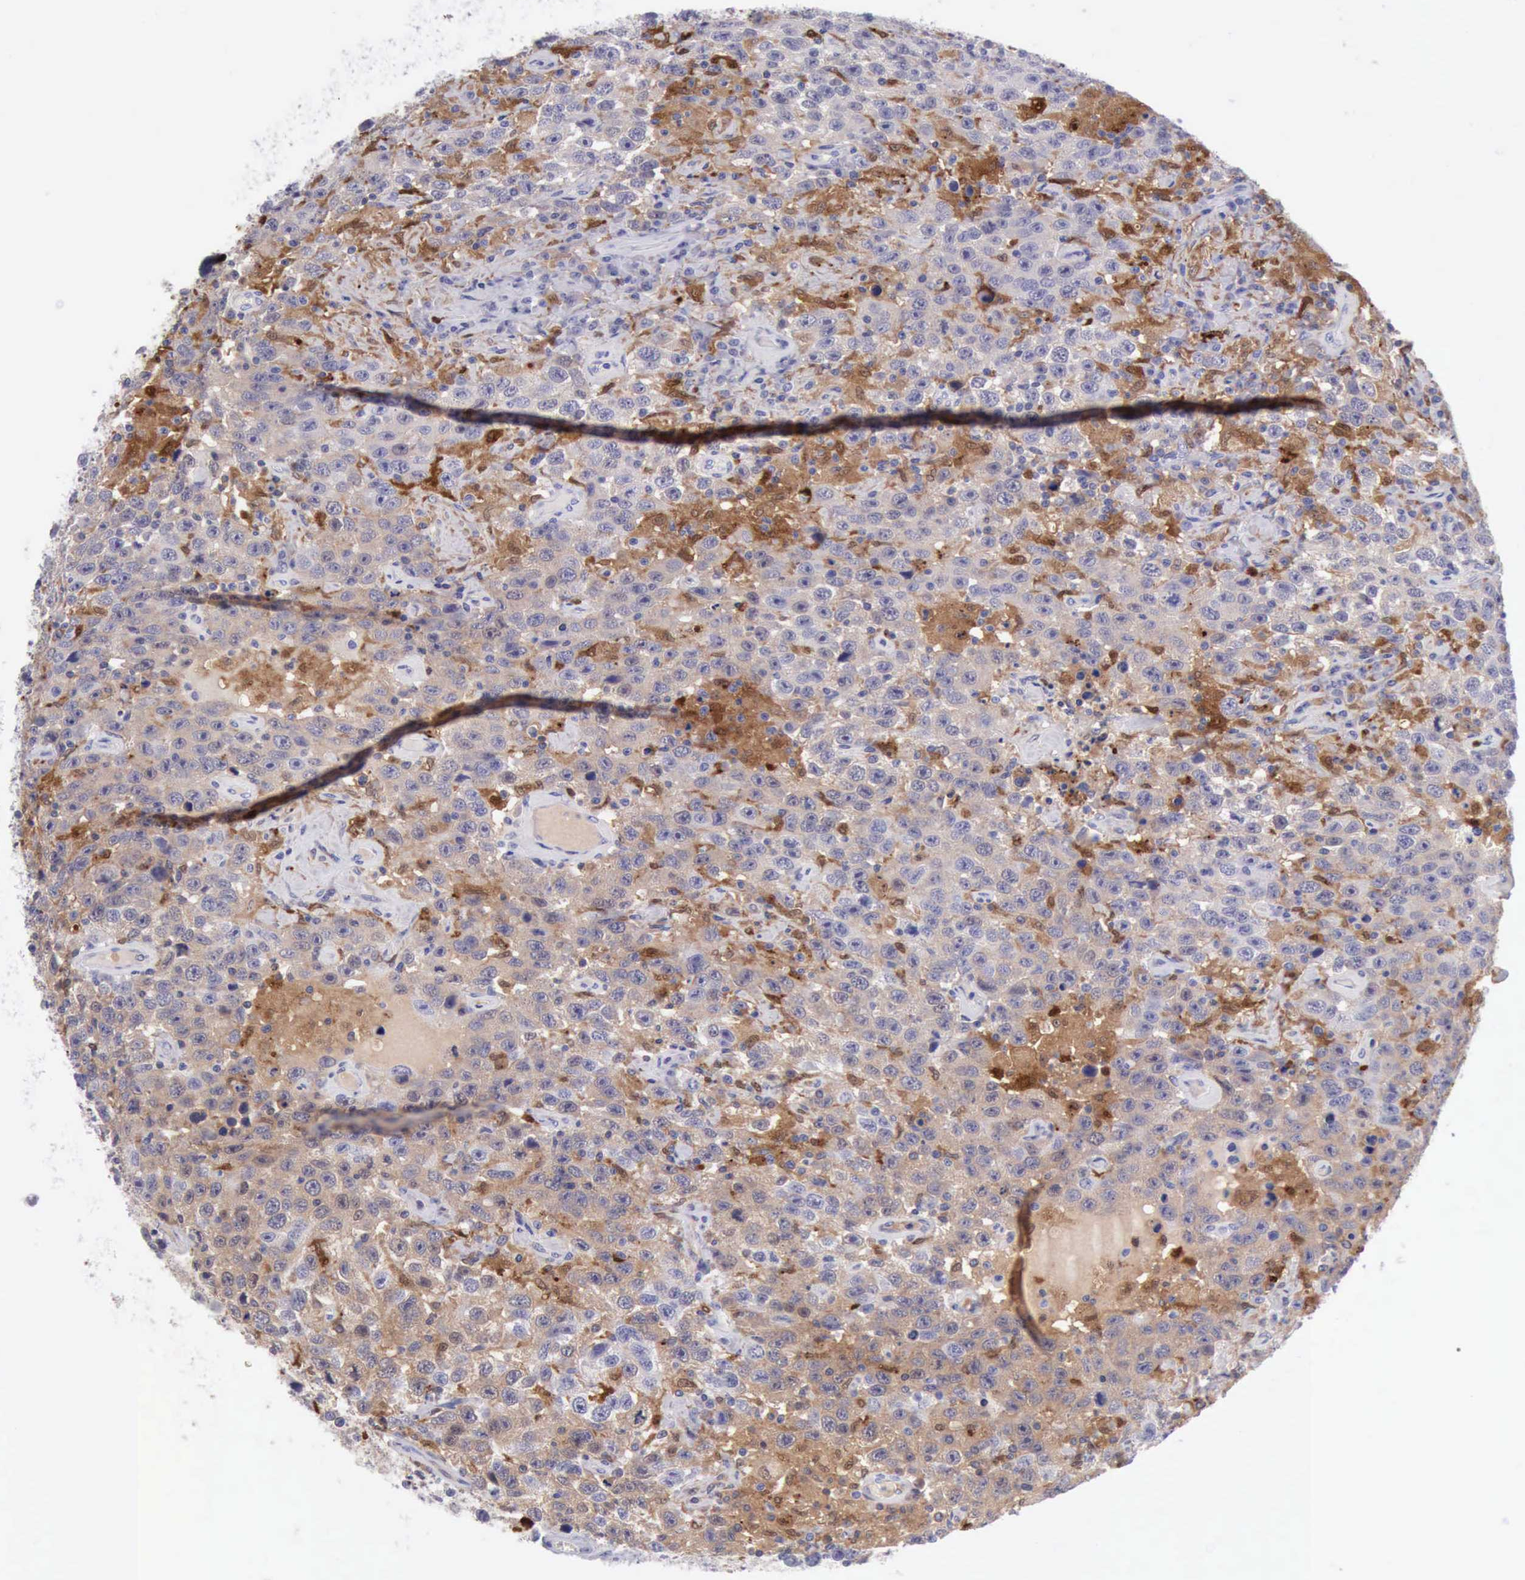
{"staining": {"intensity": "moderate", "quantity": "25%-75%", "location": "cytoplasmic/membranous"}, "tissue": "testis cancer", "cell_type": "Tumor cells", "image_type": "cancer", "snomed": [{"axis": "morphology", "description": "Seminoma, NOS"}, {"axis": "topography", "description": "Testis"}], "caption": "Human seminoma (testis) stained with a brown dye shows moderate cytoplasmic/membranous positive expression in approximately 25%-75% of tumor cells.", "gene": "CSTA", "patient": {"sex": "male", "age": 41}}